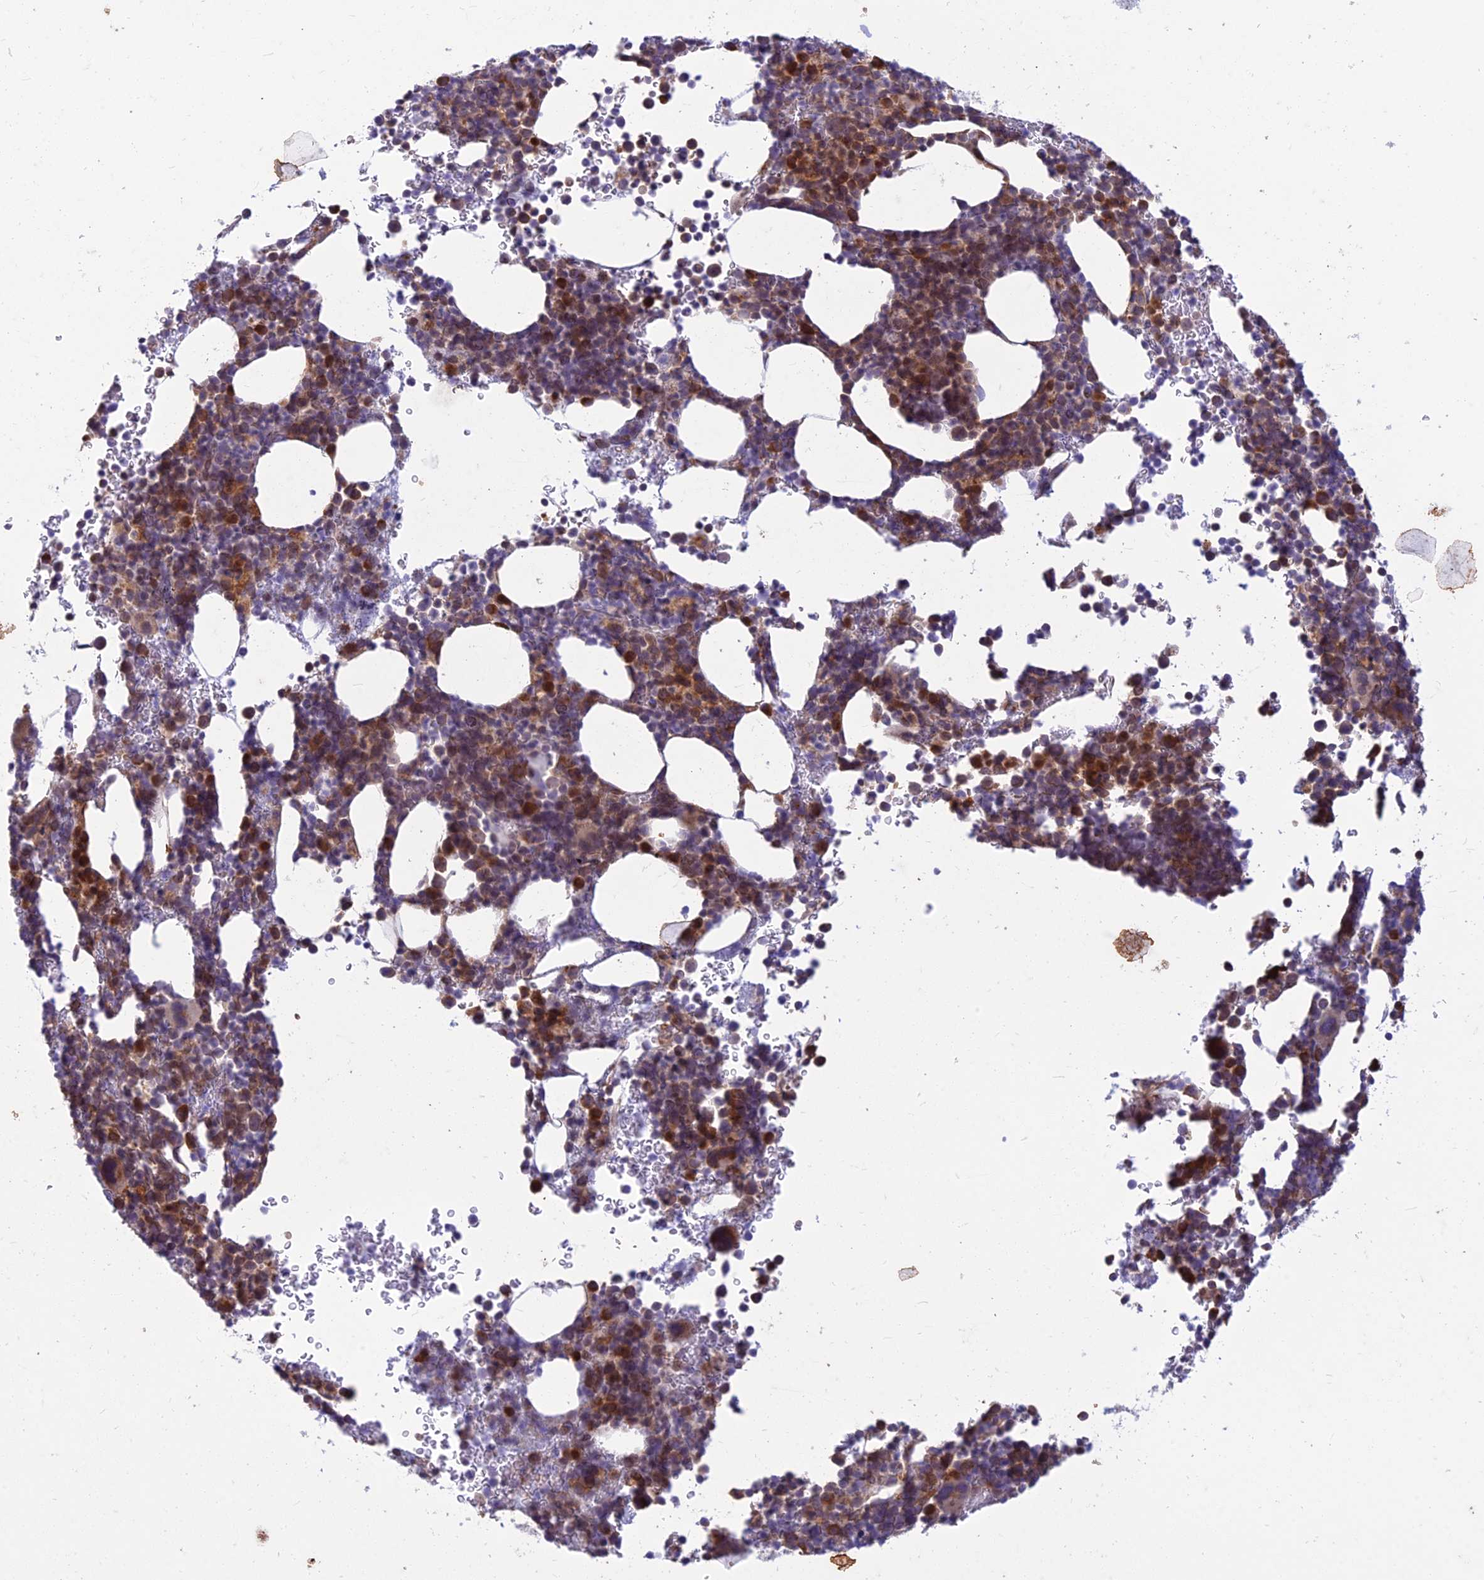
{"staining": {"intensity": "moderate", "quantity": "25%-75%", "location": "cytoplasmic/membranous,nuclear"}, "tissue": "bone marrow", "cell_type": "Hematopoietic cells", "image_type": "normal", "snomed": [{"axis": "morphology", "description": "Normal tissue, NOS"}, {"axis": "topography", "description": "Bone marrow"}], "caption": "Immunohistochemistry (IHC) of benign bone marrow shows medium levels of moderate cytoplasmic/membranous,nuclear expression in about 25%-75% of hematopoietic cells.", "gene": "RPL17", "patient": {"sex": "female", "age": 82}}